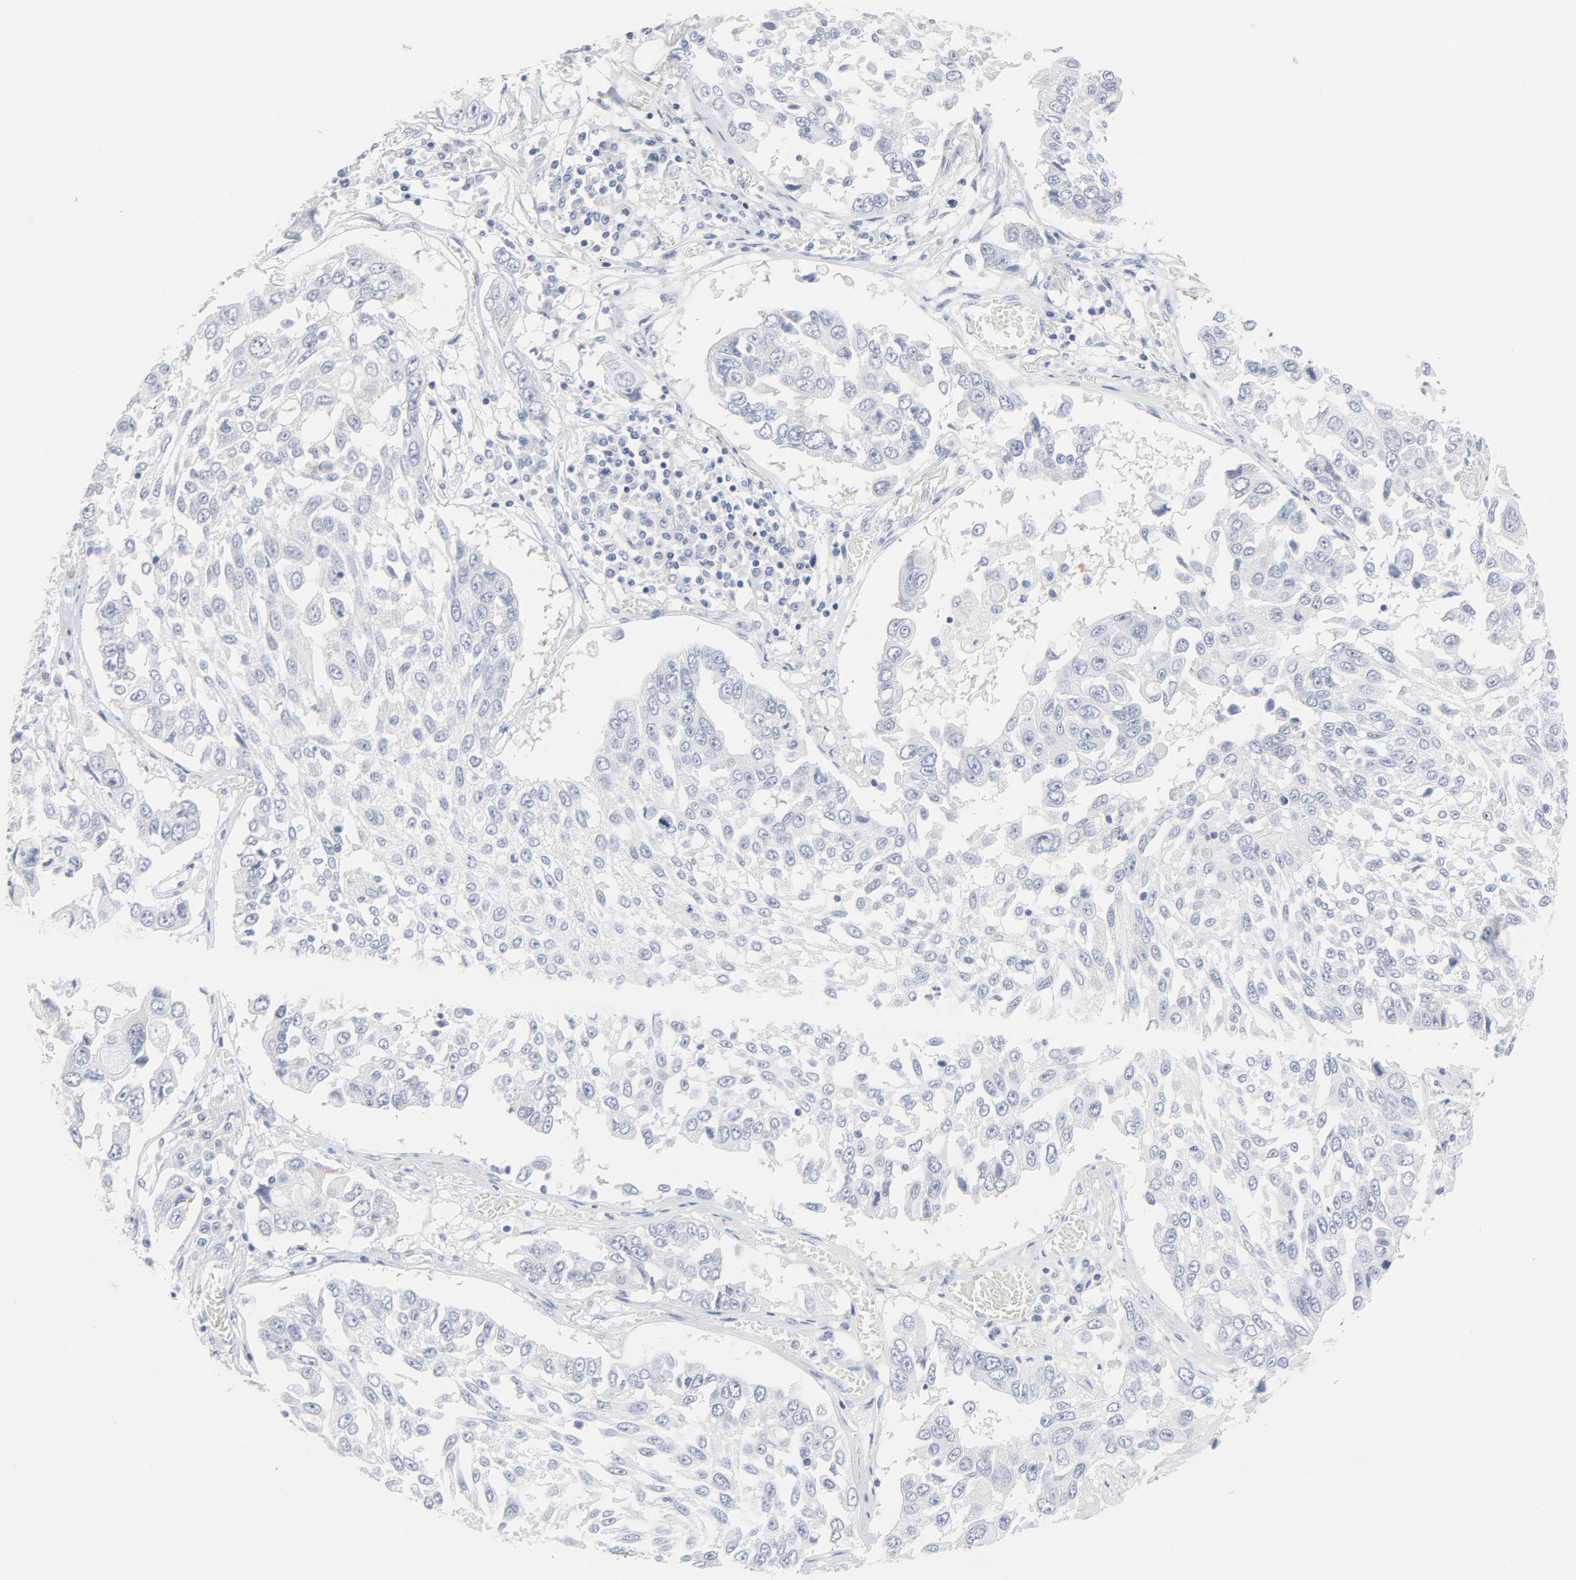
{"staining": {"intensity": "negative", "quantity": "none", "location": "none"}, "tissue": "lung cancer", "cell_type": "Tumor cells", "image_type": "cancer", "snomed": [{"axis": "morphology", "description": "Squamous cell carcinoma, NOS"}, {"axis": "topography", "description": "Lung"}], "caption": "Histopathology image shows no significant protein positivity in tumor cells of squamous cell carcinoma (lung).", "gene": "TUBB1", "patient": {"sex": "male", "age": 71}}